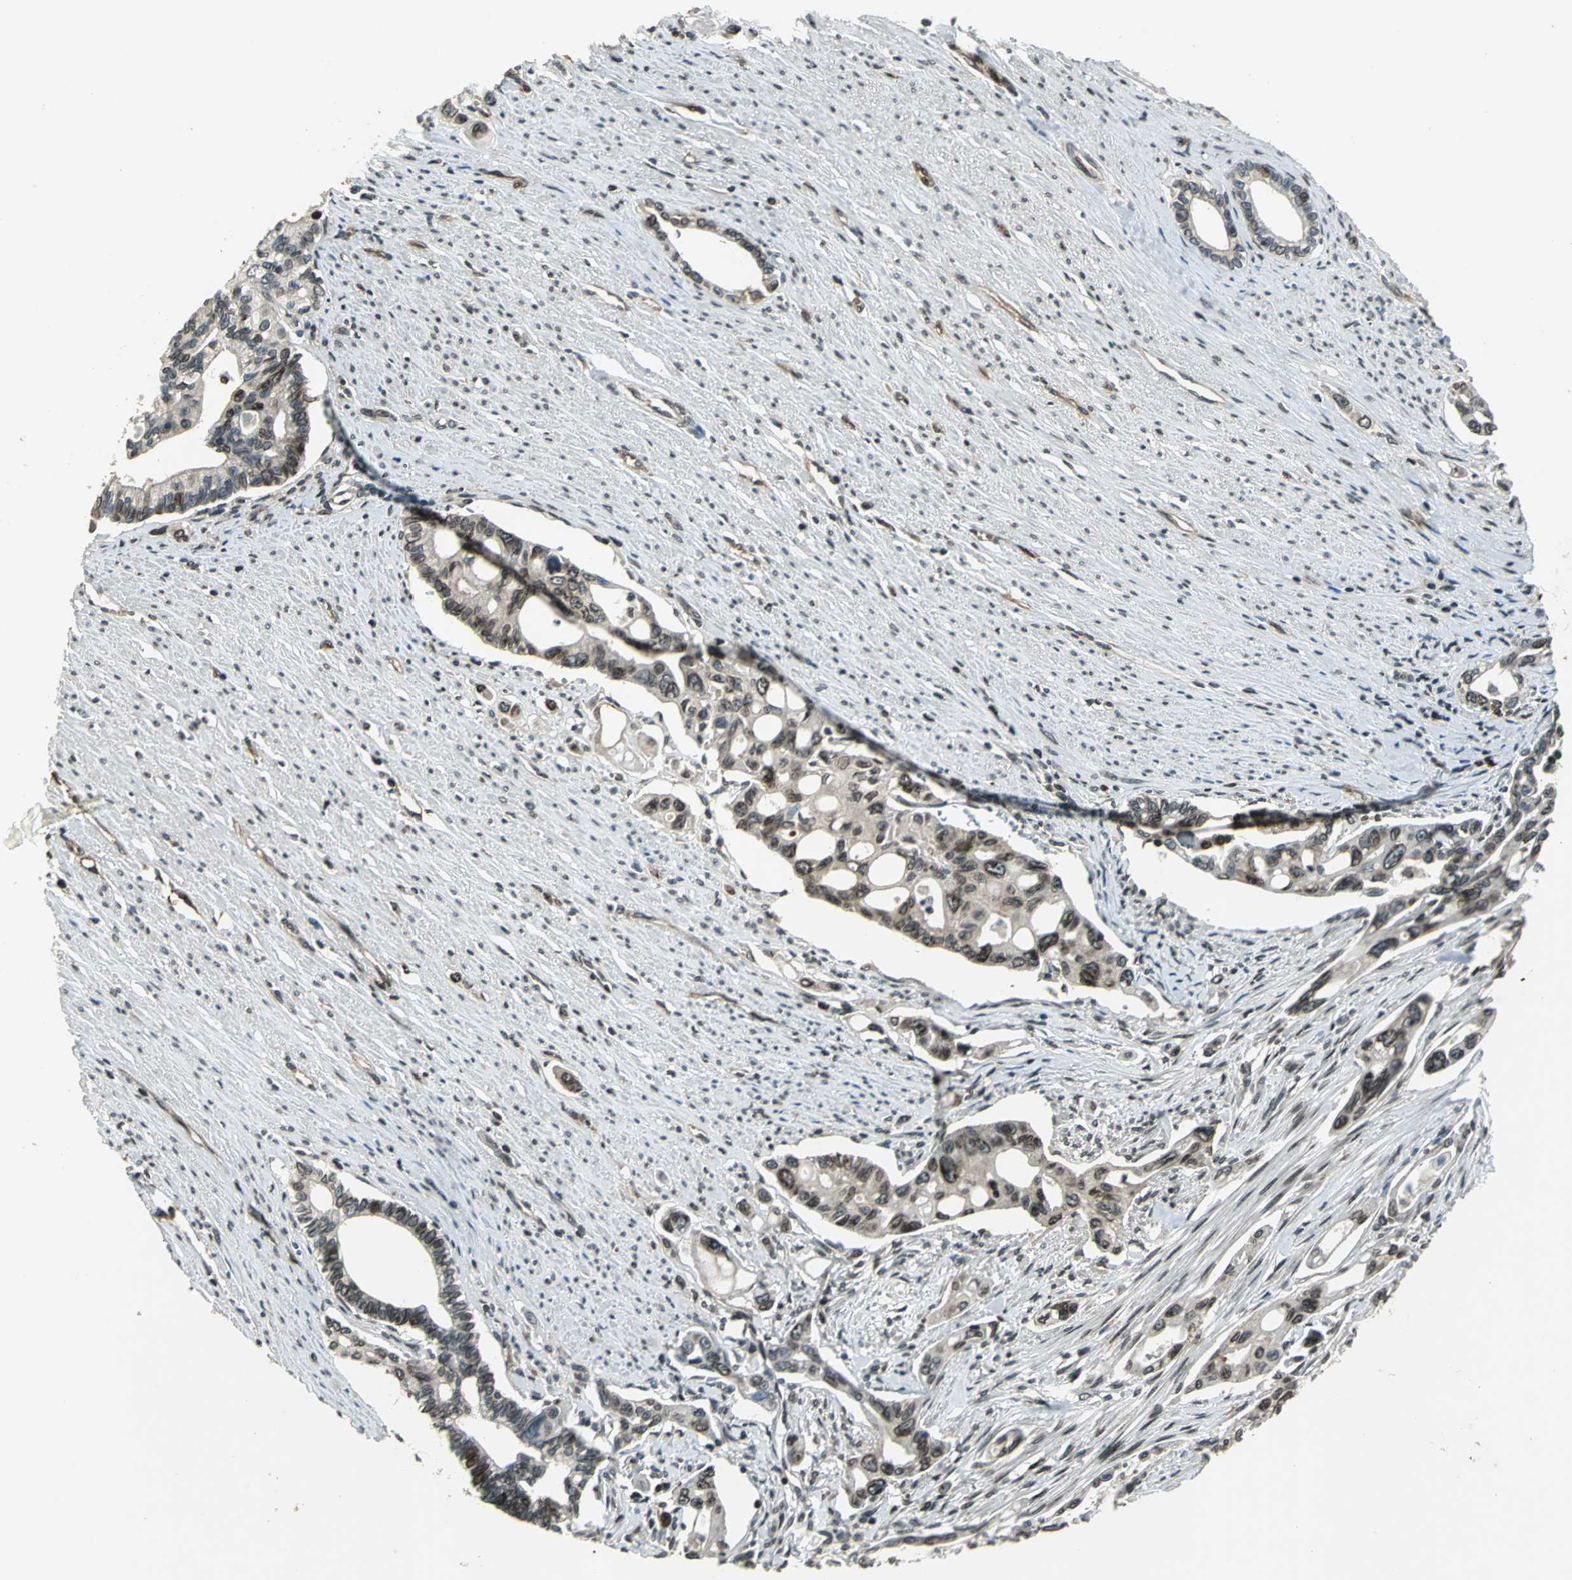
{"staining": {"intensity": "moderate", "quantity": "25%-75%", "location": "cytoplasmic/membranous,nuclear"}, "tissue": "pancreatic cancer", "cell_type": "Tumor cells", "image_type": "cancer", "snomed": [{"axis": "morphology", "description": "Normal tissue, NOS"}, {"axis": "topography", "description": "Pancreas"}], "caption": "IHC staining of pancreatic cancer, which reveals medium levels of moderate cytoplasmic/membranous and nuclear positivity in about 25%-75% of tumor cells indicating moderate cytoplasmic/membranous and nuclear protein staining. The staining was performed using DAB (brown) for protein detection and nuclei were counterstained in hematoxylin (blue).", "gene": "BRIP1", "patient": {"sex": "male", "age": 42}}